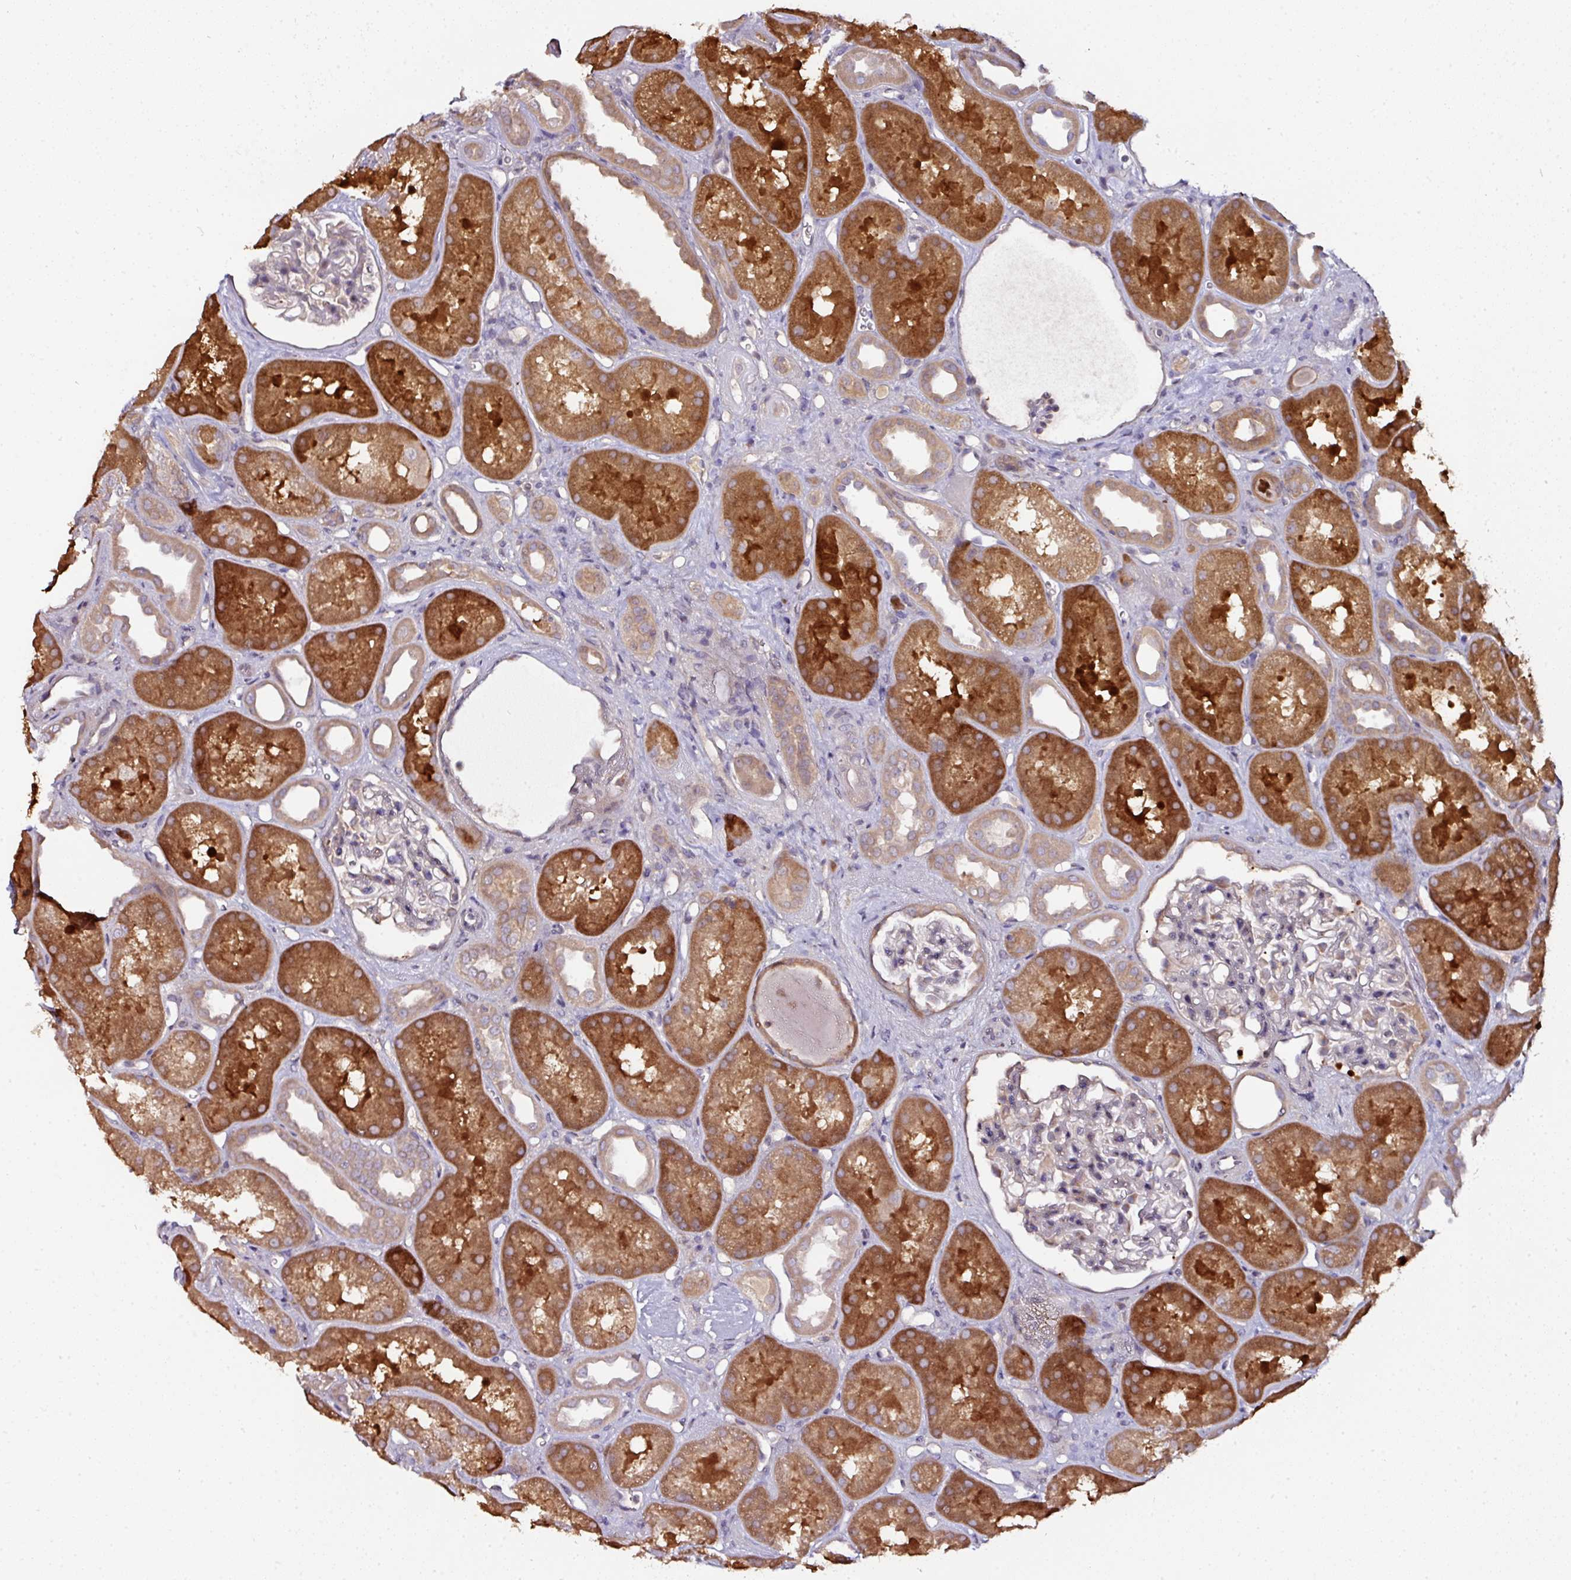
{"staining": {"intensity": "negative", "quantity": "none", "location": "none"}, "tissue": "kidney", "cell_type": "Cells in glomeruli", "image_type": "normal", "snomed": [{"axis": "morphology", "description": "Normal tissue, NOS"}, {"axis": "topography", "description": "Kidney"}], "caption": "This is a histopathology image of IHC staining of unremarkable kidney, which shows no staining in cells in glomeruli. Nuclei are stained in blue.", "gene": "CTDSP2", "patient": {"sex": "male", "age": 61}}